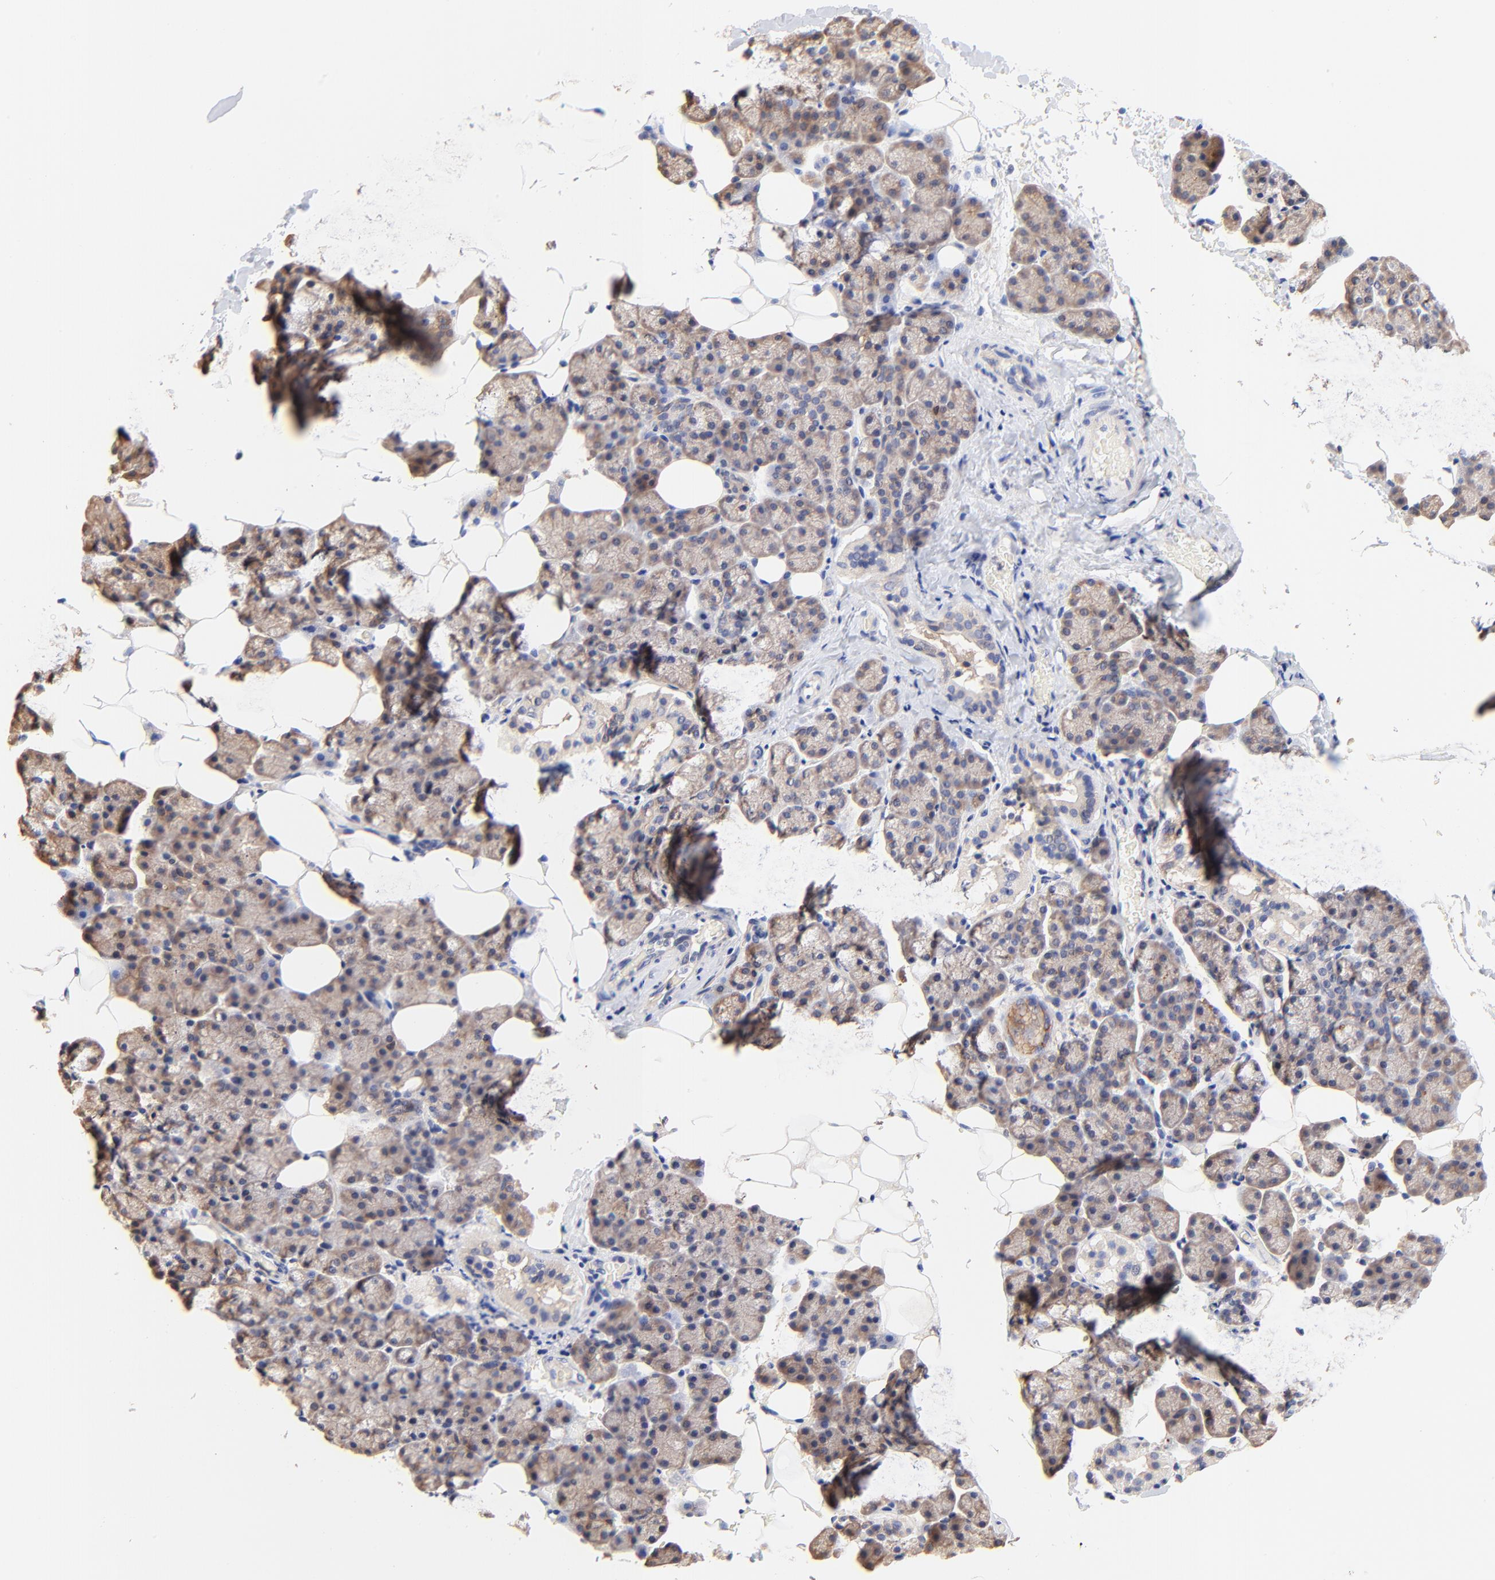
{"staining": {"intensity": "weak", "quantity": ">75%", "location": "cytoplasmic/membranous"}, "tissue": "salivary gland", "cell_type": "Glandular cells", "image_type": "normal", "snomed": [{"axis": "morphology", "description": "Normal tissue, NOS"}, {"axis": "topography", "description": "Lymph node"}, {"axis": "topography", "description": "Salivary gland"}], "caption": "A brown stain shows weak cytoplasmic/membranous positivity of a protein in glandular cells of normal salivary gland. (Brightfield microscopy of DAB IHC at high magnification).", "gene": "PTK7", "patient": {"sex": "male", "age": 8}}